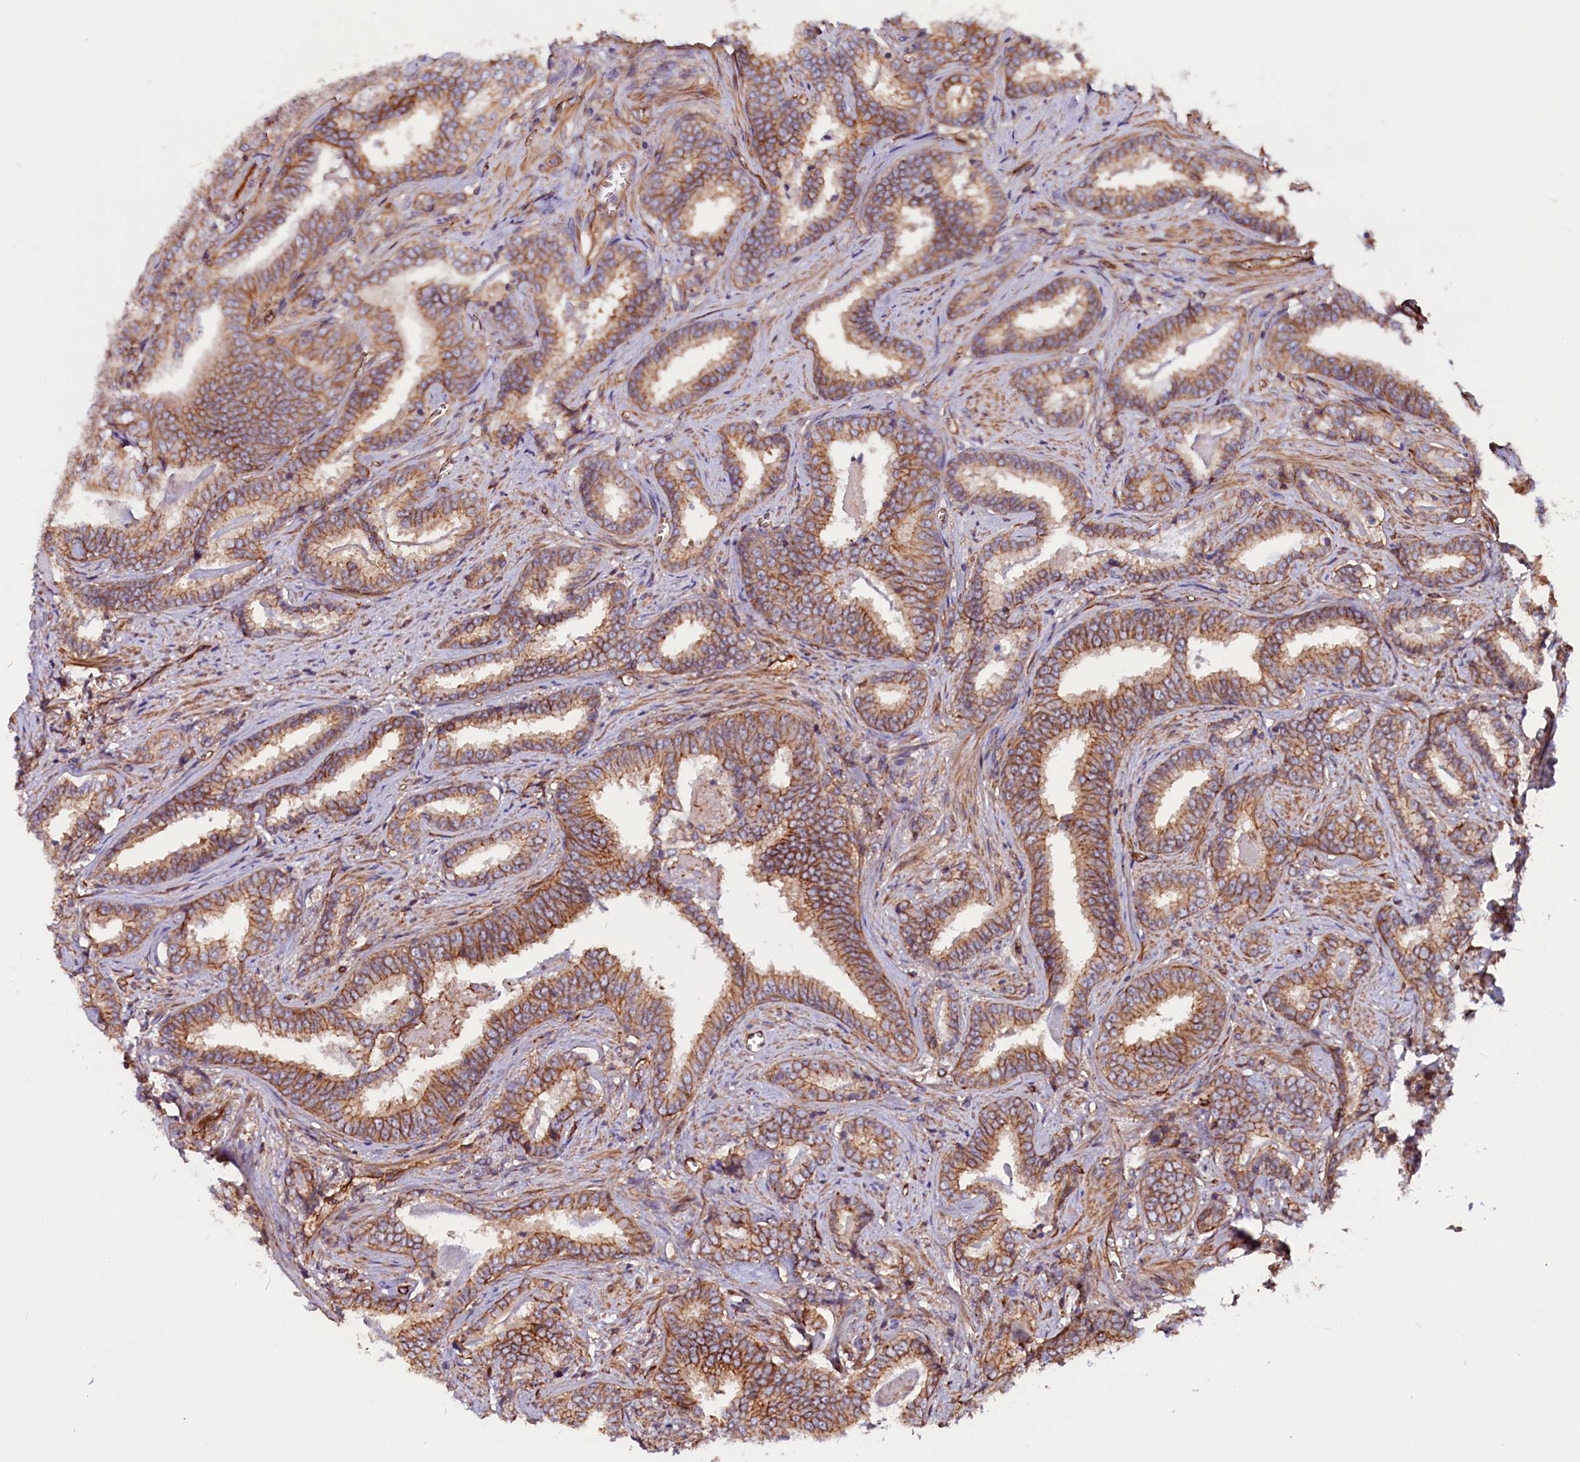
{"staining": {"intensity": "moderate", "quantity": ">75%", "location": "cytoplasmic/membranous"}, "tissue": "prostate cancer", "cell_type": "Tumor cells", "image_type": "cancer", "snomed": [{"axis": "morphology", "description": "Adenocarcinoma, High grade"}, {"axis": "topography", "description": "Prostate"}], "caption": "Human prostate cancer (high-grade adenocarcinoma) stained with a protein marker demonstrates moderate staining in tumor cells.", "gene": "ZNF749", "patient": {"sex": "male", "age": 67}}